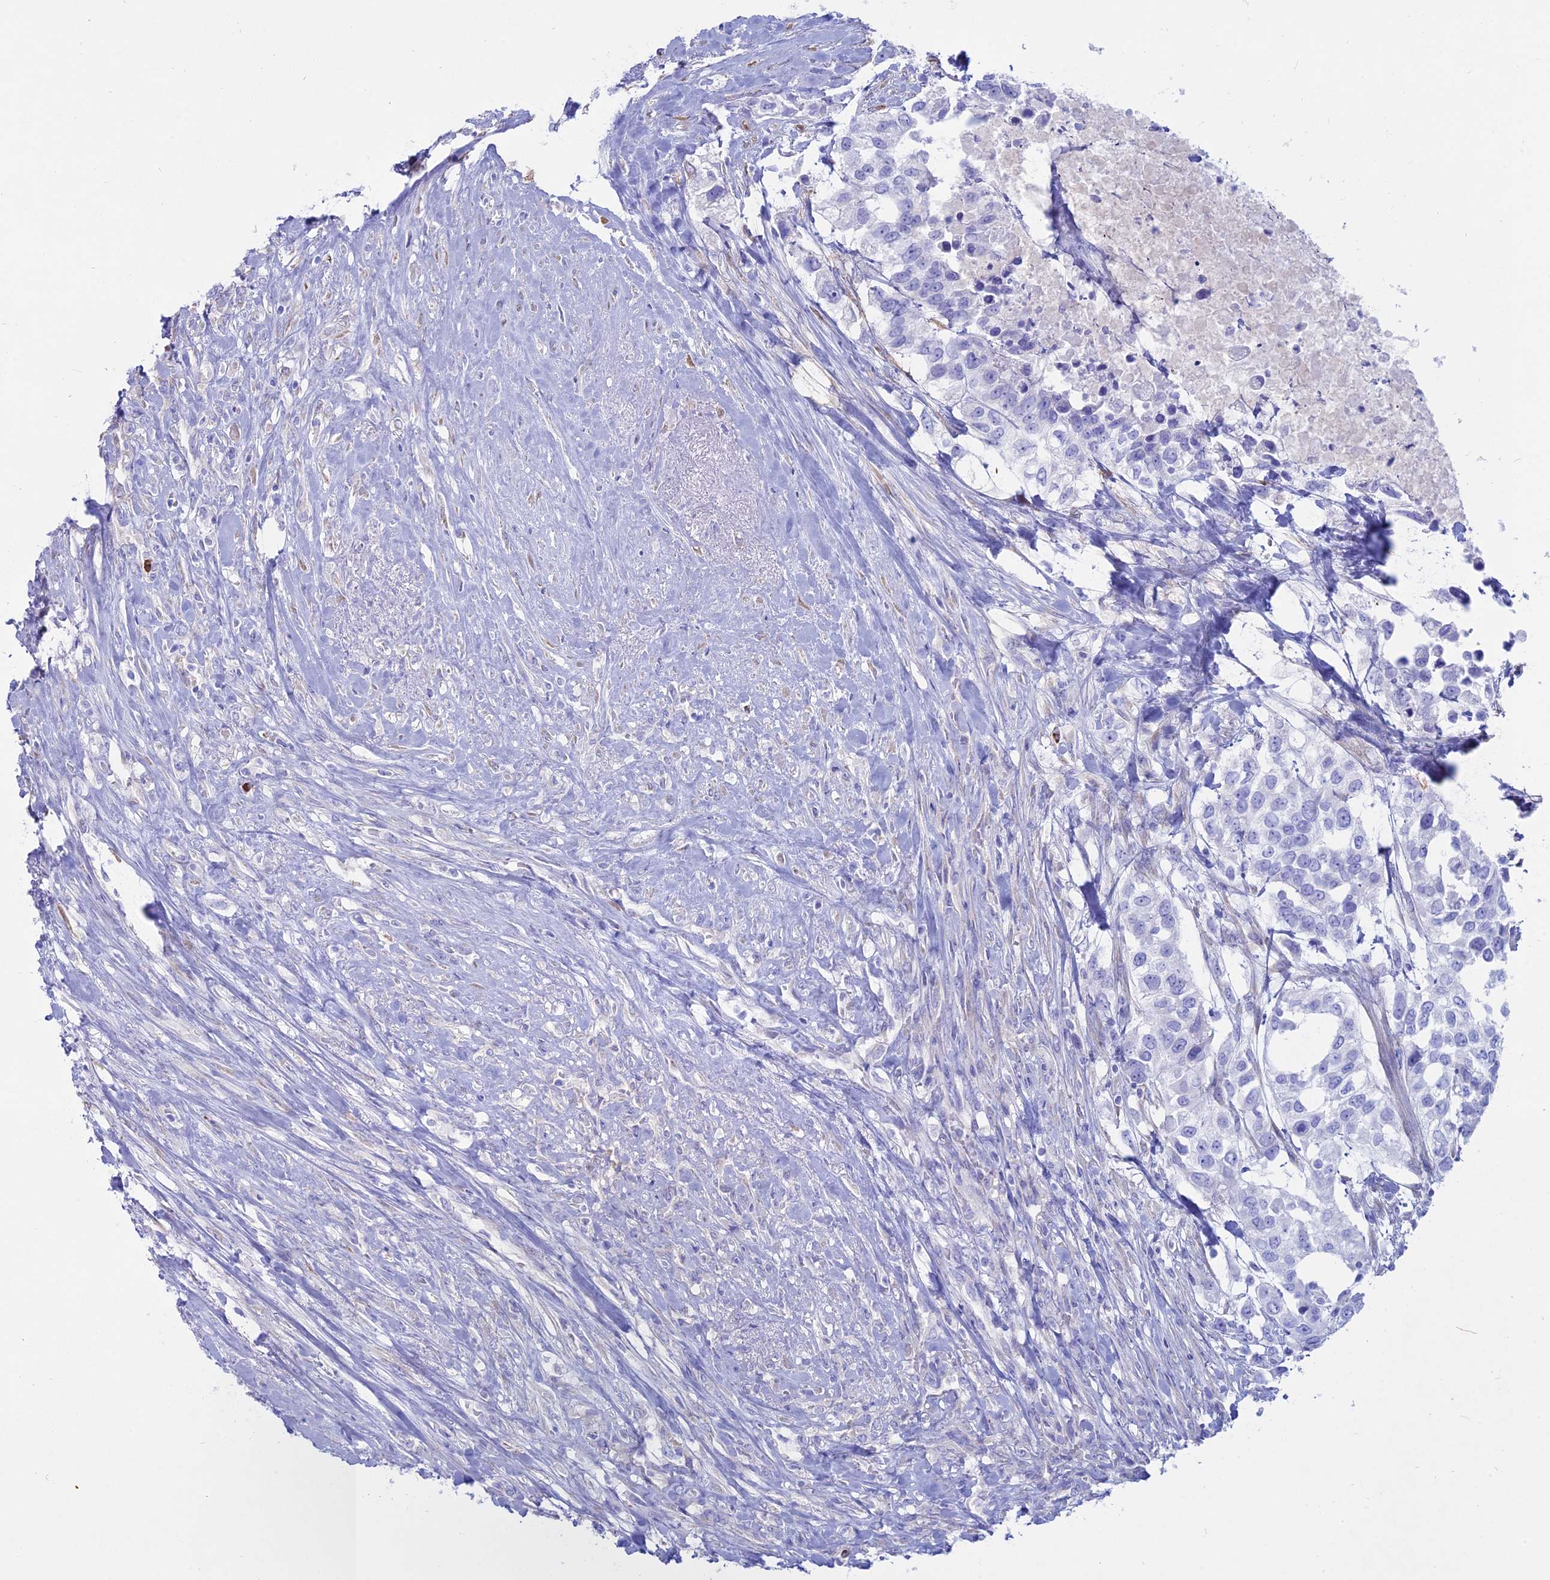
{"staining": {"intensity": "negative", "quantity": "none", "location": "none"}, "tissue": "urothelial cancer", "cell_type": "Tumor cells", "image_type": "cancer", "snomed": [{"axis": "morphology", "description": "Urothelial carcinoma, High grade"}, {"axis": "topography", "description": "Urinary bladder"}], "caption": "High power microscopy histopathology image of an immunohistochemistry micrograph of high-grade urothelial carcinoma, revealing no significant positivity in tumor cells.", "gene": "OR2AE1", "patient": {"sex": "female", "age": 80}}